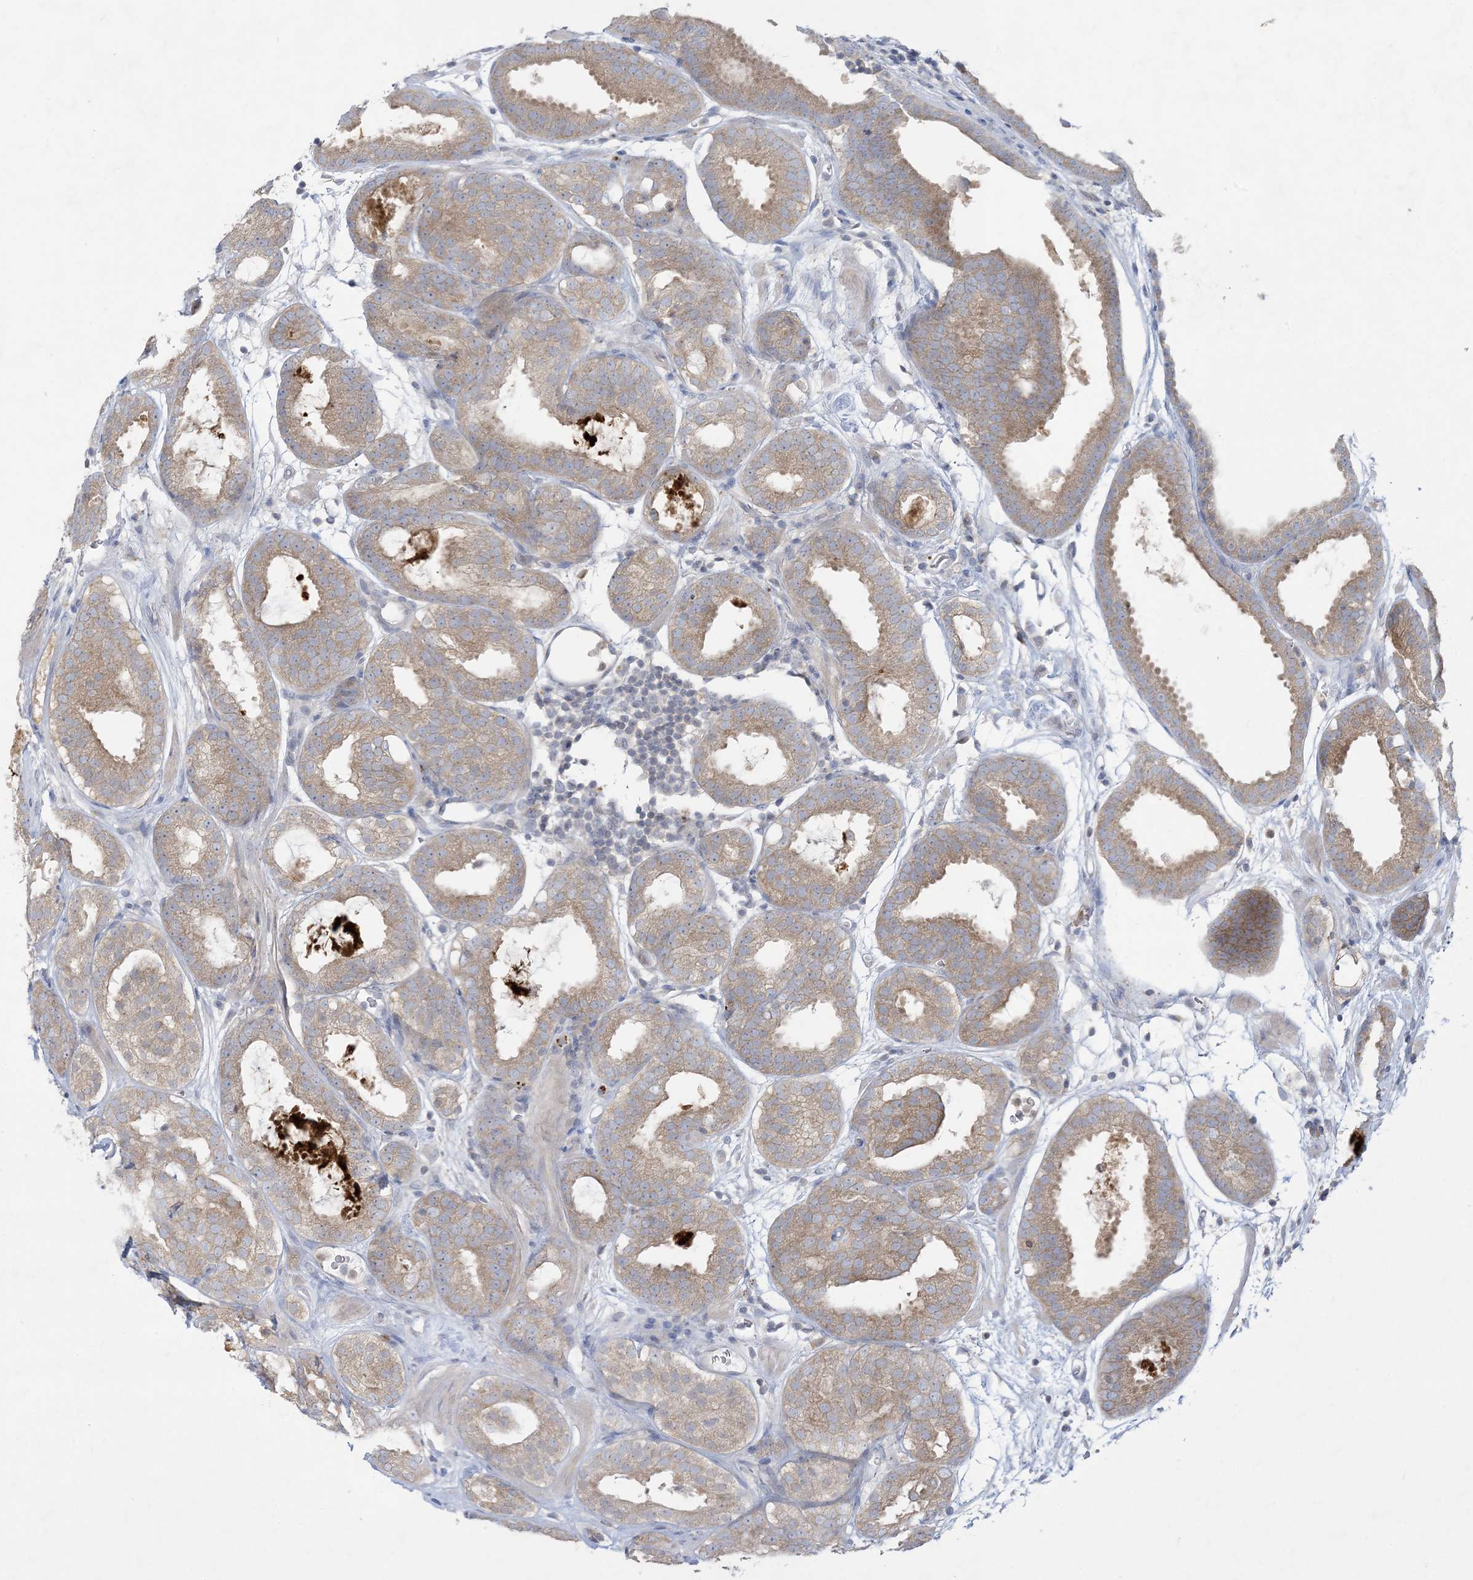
{"staining": {"intensity": "weak", "quantity": ">75%", "location": "cytoplasmic/membranous"}, "tissue": "prostate cancer", "cell_type": "Tumor cells", "image_type": "cancer", "snomed": [{"axis": "morphology", "description": "Adenocarcinoma, Low grade"}, {"axis": "topography", "description": "Prostate"}], "caption": "Weak cytoplasmic/membranous expression is appreciated in about >75% of tumor cells in prostate cancer. The protein is stained brown, and the nuclei are stained in blue (DAB (3,3'-diaminobenzidine) IHC with brightfield microscopy, high magnification).", "gene": "KIF3A", "patient": {"sex": "male", "age": 69}}